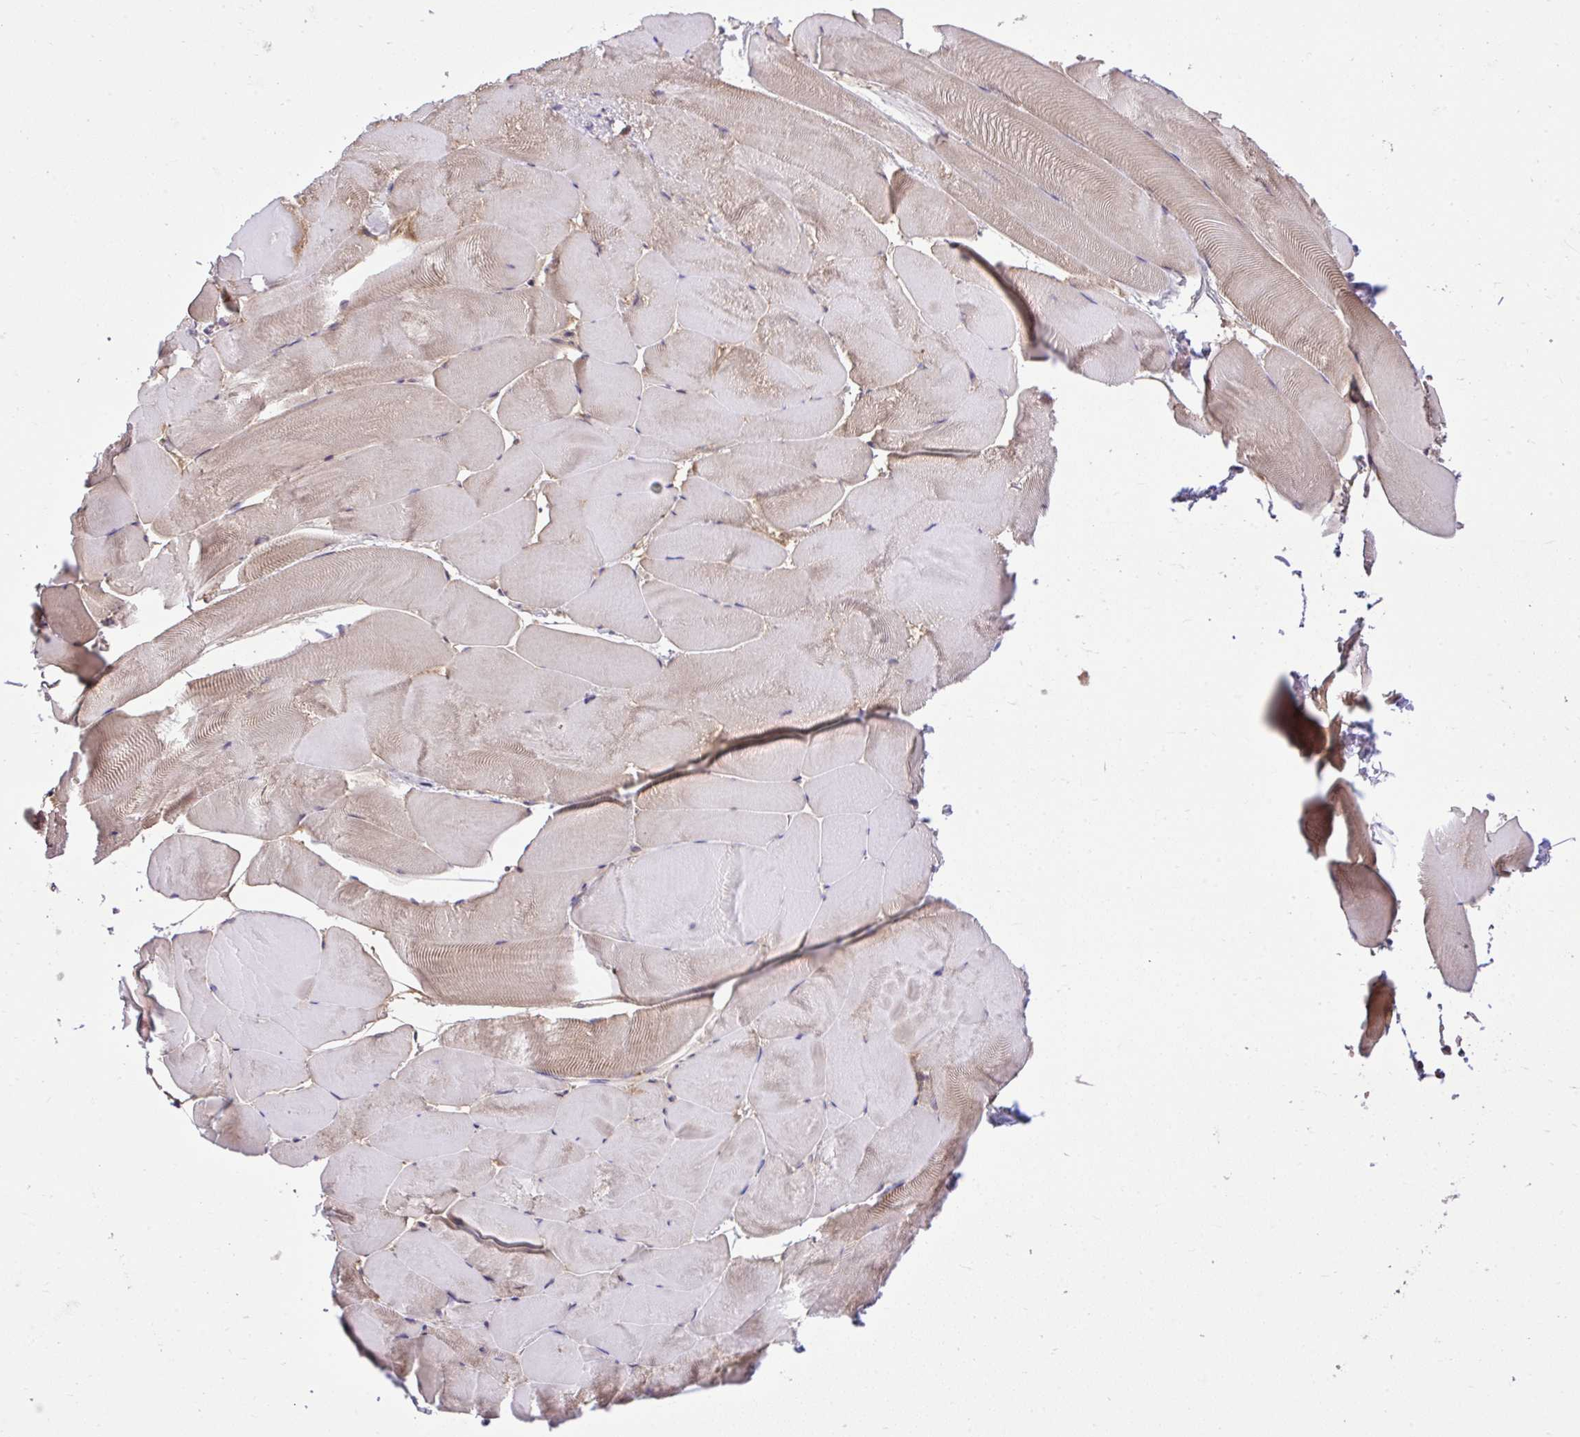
{"staining": {"intensity": "weak", "quantity": "25%-75%", "location": "nuclear"}, "tissue": "skeletal muscle", "cell_type": "Myocytes", "image_type": "normal", "snomed": [{"axis": "morphology", "description": "Normal tissue, NOS"}, {"axis": "topography", "description": "Skeletal muscle"}], "caption": "Protein expression analysis of benign skeletal muscle displays weak nuclear positivity in about 25%-75% of myocytes.", "gene": "GLIS3", "patient": {"sex": "female", "age": 64}}